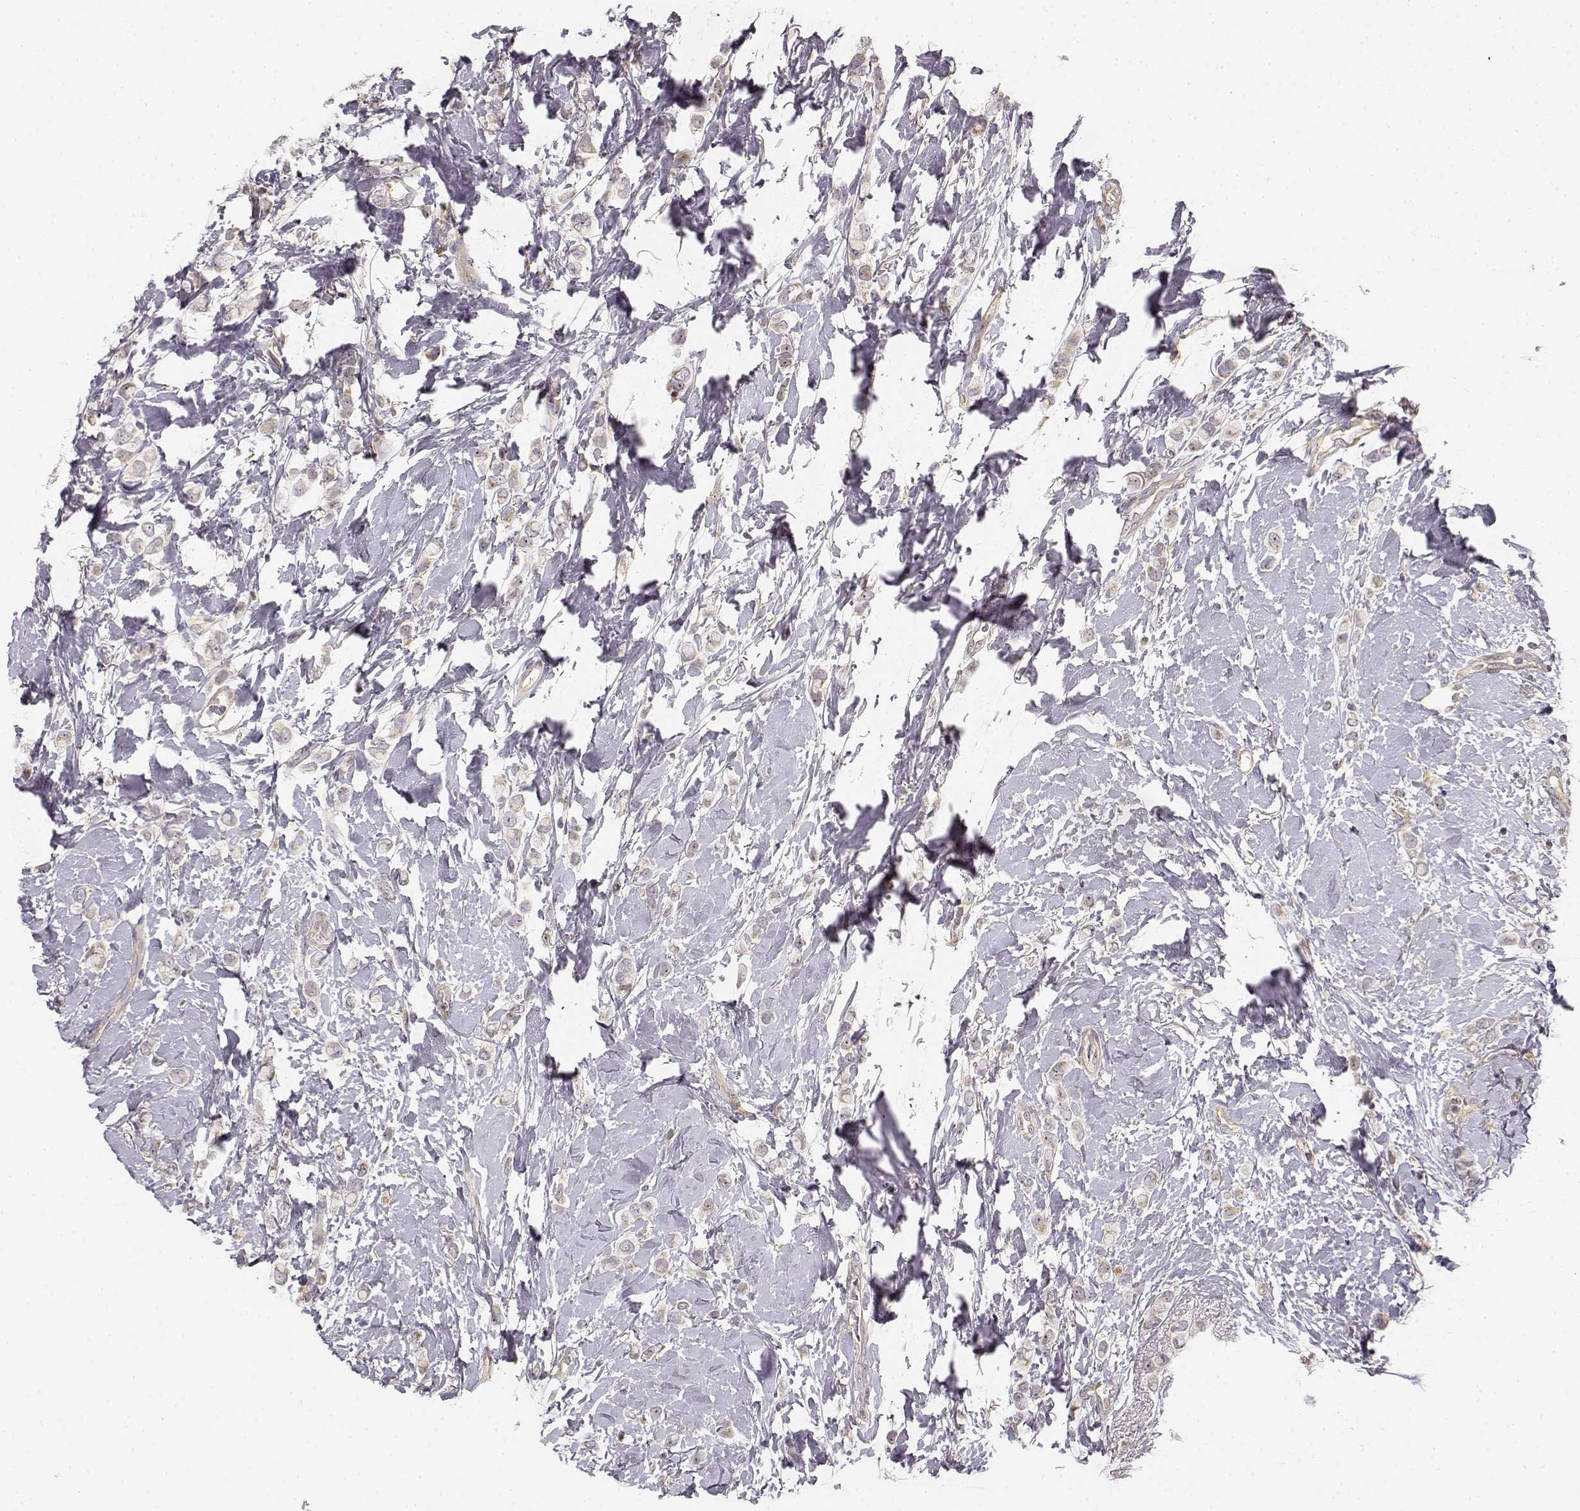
{"staining": {"intensity": "weak", "quantity": "<25%", "location": "cytoplasmic/membranous"}, "tissue": "breast cancer", "cell_type": "Tumor cells", "image_type": "cancer", "snomed": [{"axis": "morphology", "description": "Lobular carcinoma"}, {"axis": "topography", "description": "Breast"}], "caption": "DAB immunohistochemical staining of breast cancer exhibits no significant expression in tumor cells.", "gene": "MED12L", "patient": {"sex": "female", "age": 66}}